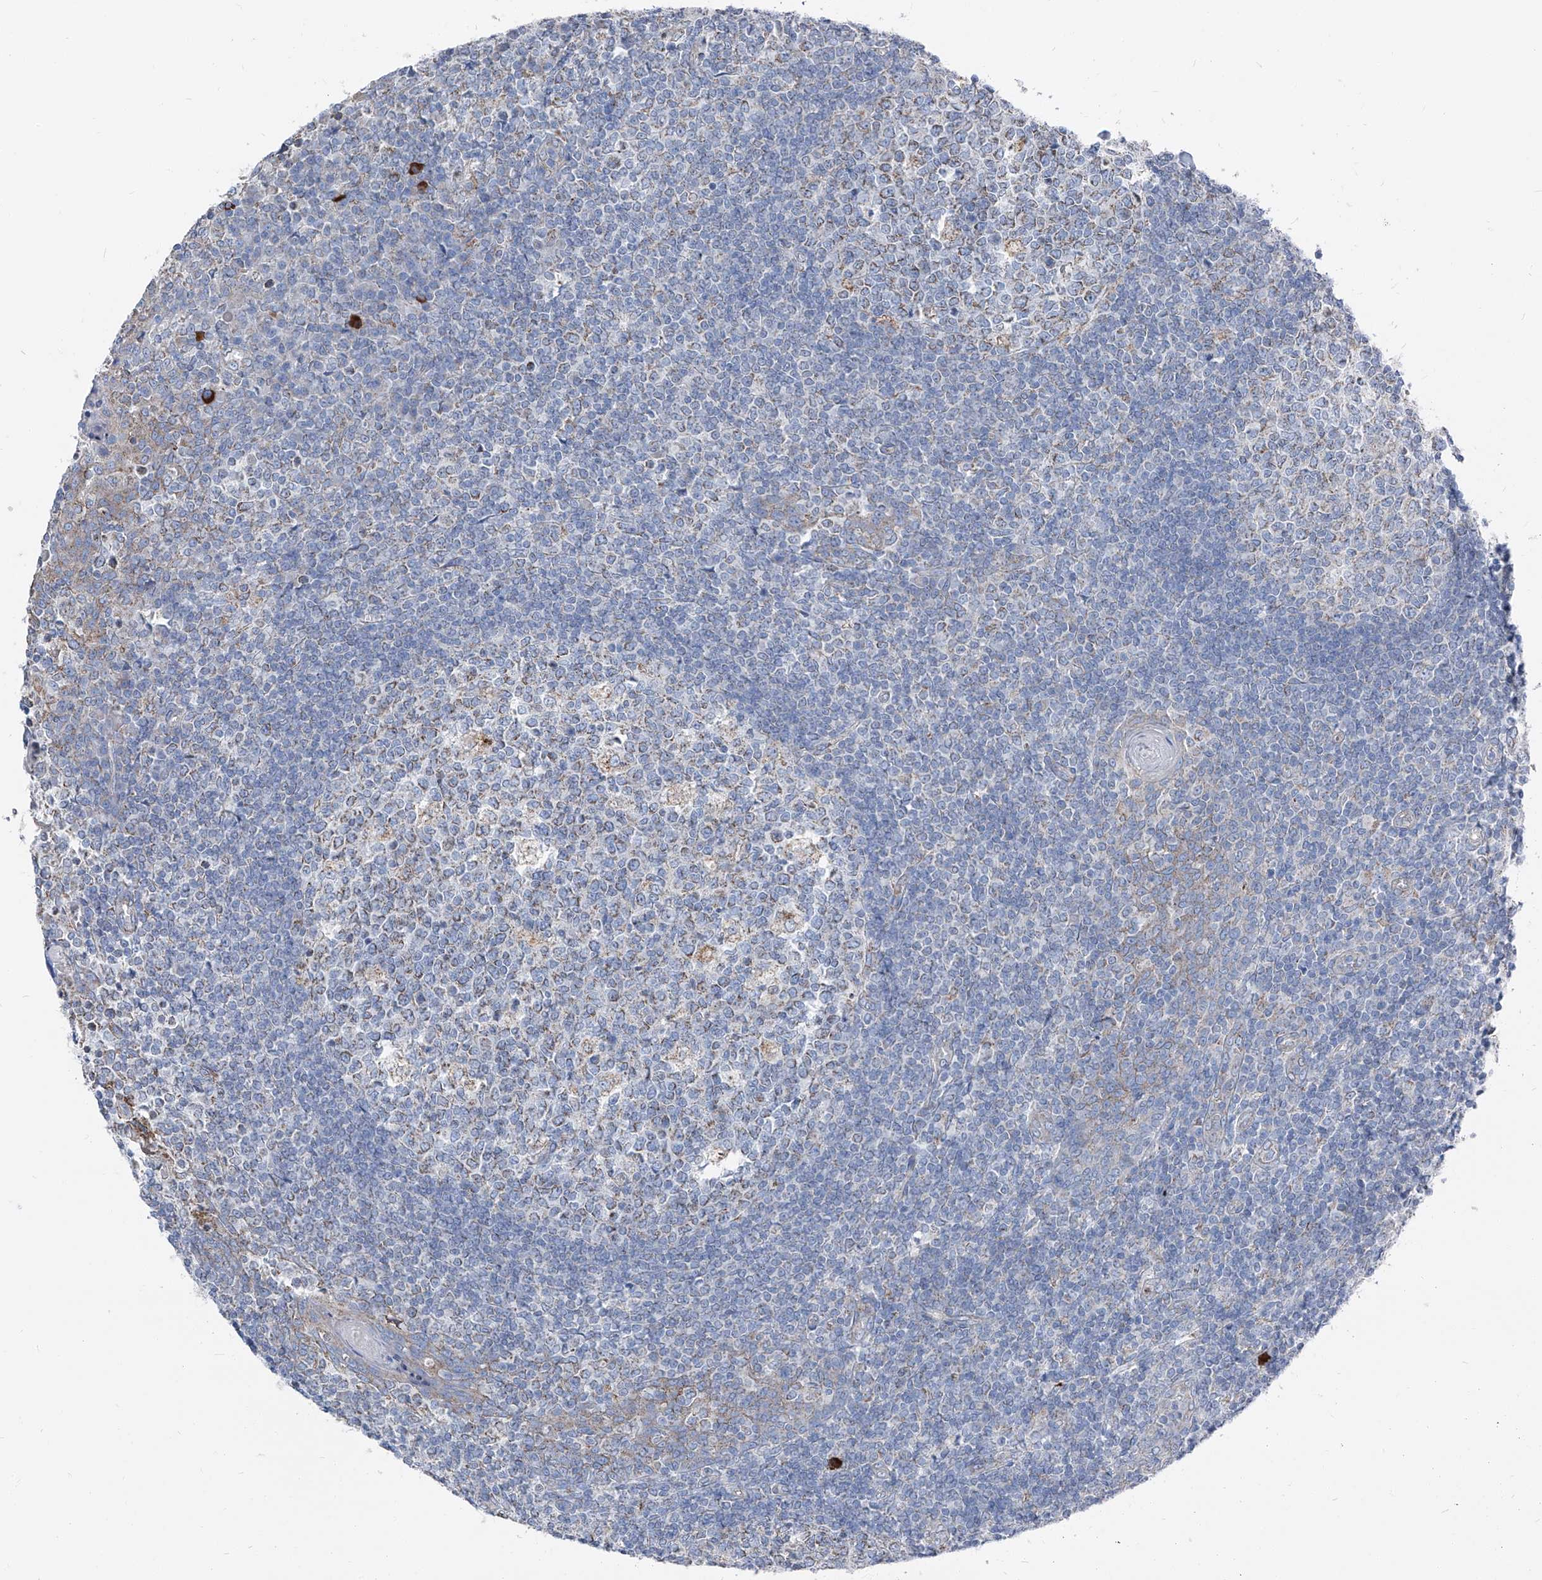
{"staining": {"intensity": "weak", "quantity": "25%-75%", "location": "cytoplasmic/membranous"}, "tissue": "tonsil", "cell_type": "Germinal center cells", "image_type": "normal", "snomed": [{"axis": "morphology", "description": "Normal tissue, NOS"}, {"axis": "topography", "description": "Tonsil"}], "caption": "Immunohistochemistry of benign tonsil demonstrates low levels of weak cytoplasmic/membranous staining in approximately 25%-75% of germinal center cells.", "gene": "AGPS", "patient": {"sex": "female", "age": 19}}